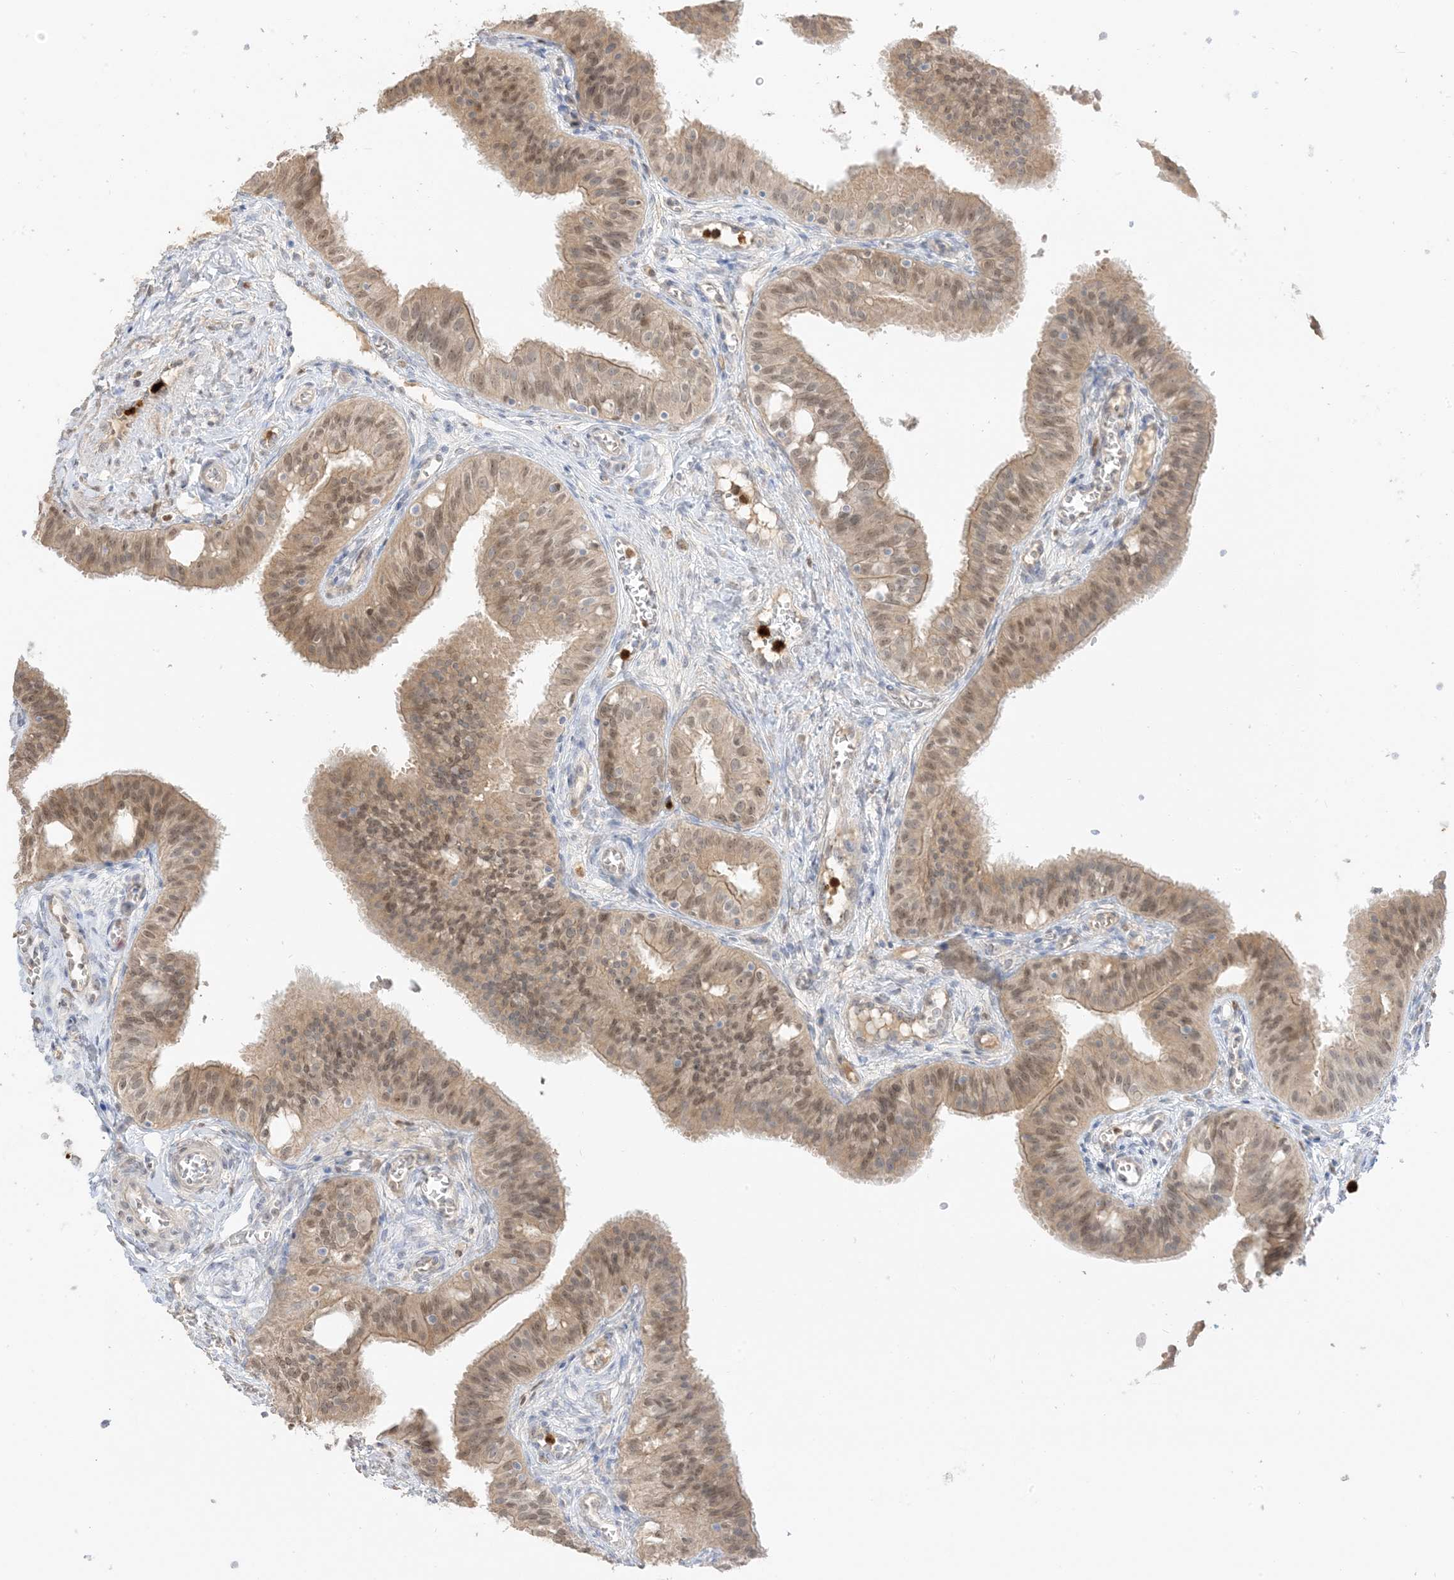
{"staining": {"intensity": "moderate", "quantity": ">75%", "location": "cytoplasmic/membranous,nuclear"}, "tissue": "fallopian tube", "cell_type": "Glandular cells", "image_type": "normal", "snomed": [{"axis": "morphology", "description": "Normal tissue, NOS"}, {"axis": "topography", "description": "Fallopian tube"}, {"axis": "topography", "description": "Ovary"}], "caption": "Immunohistochemistry (IHC) (DAB) staining of unremarkable fallopian tube demonstrates moderate cytoplasmic/membranous,nuclear protein staining in approximately >75% of glandular cells. Using DAB (brown) and hematoxylin (blue) stains, captured at high magnification using brightfield microscopy.", "gene": "GCA", "patient": {"sex": "female", "age": 42}}